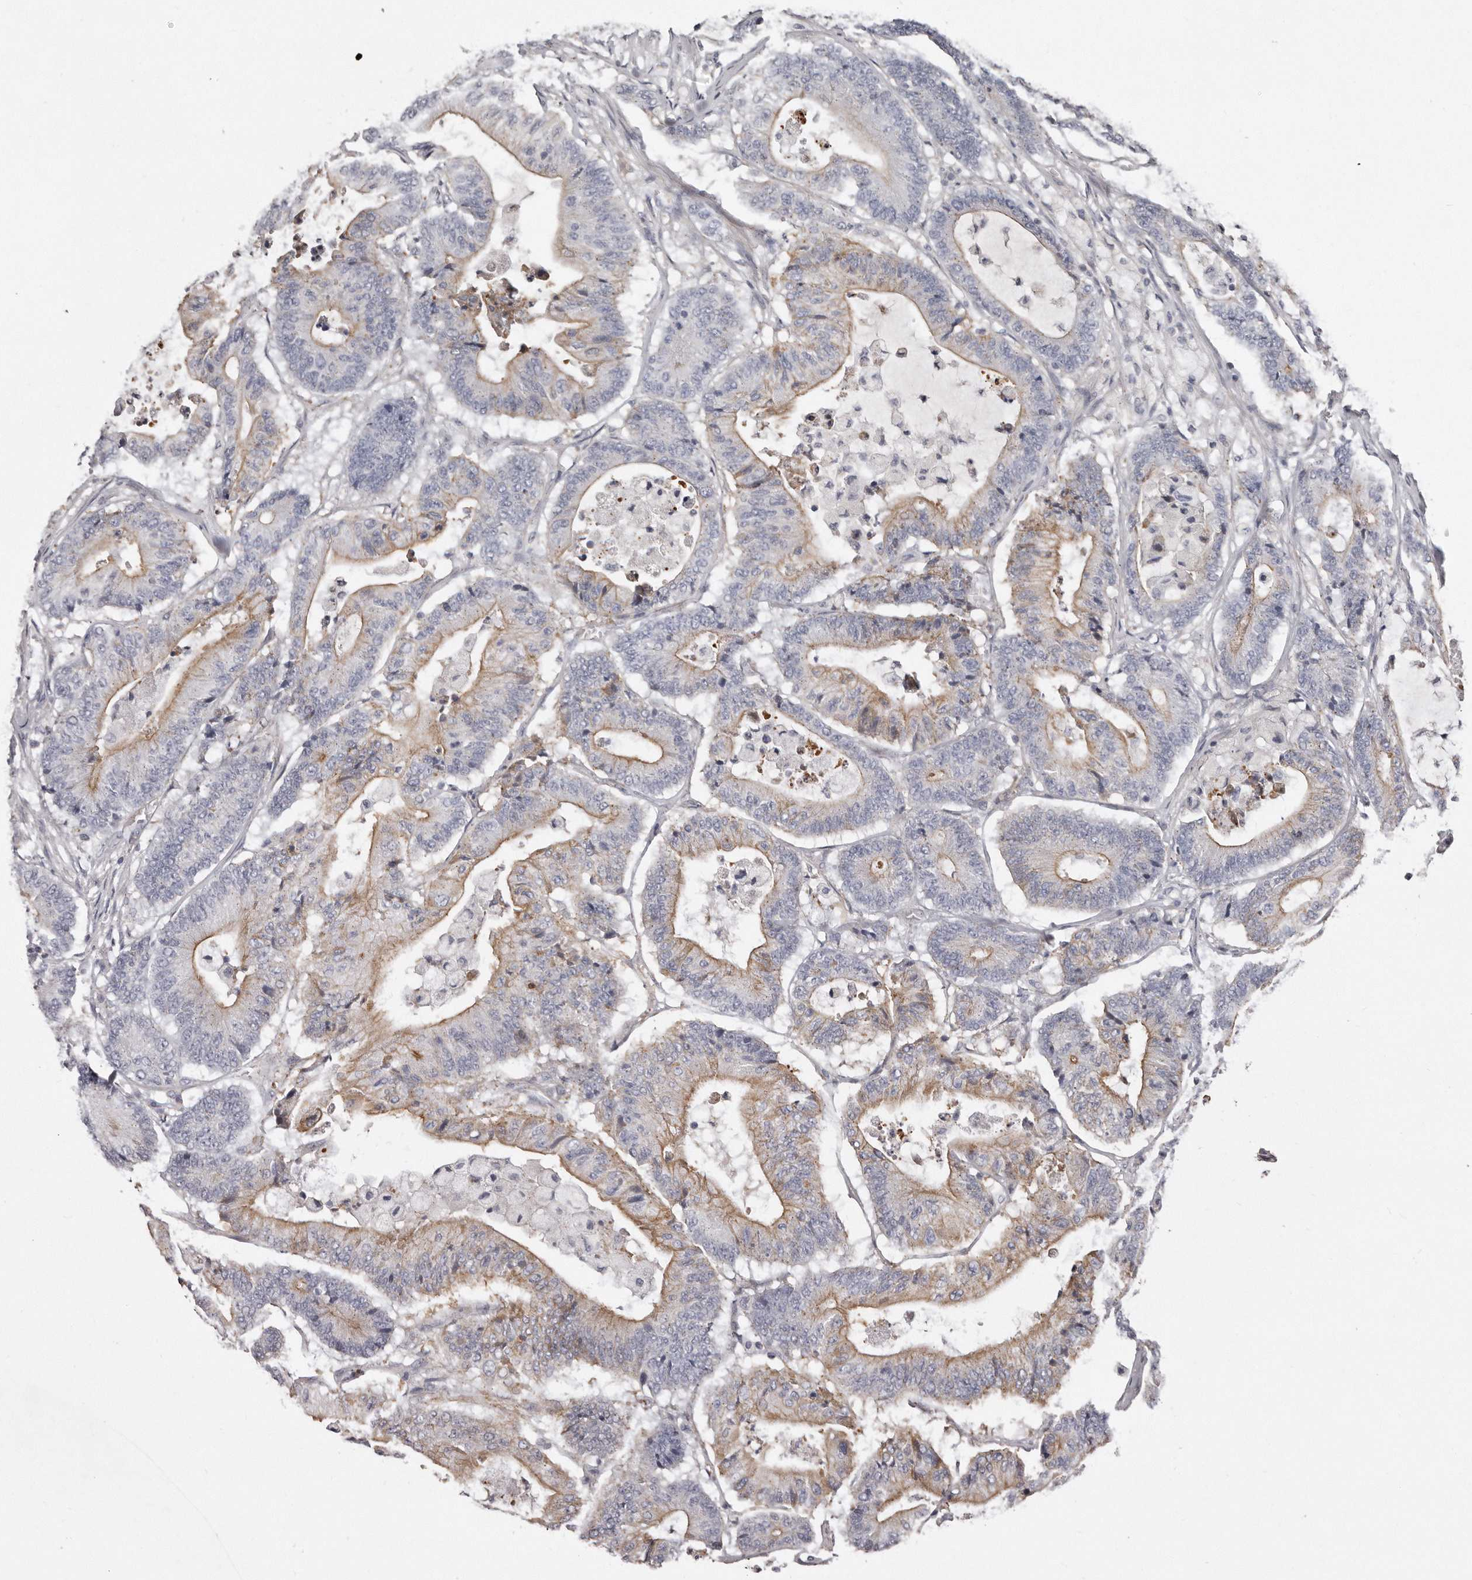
{"staining": {"intensity": "moderate", "quantity": "25%-75%", "location": "cytoplasmic/membranous"}, "tissue": "colorectal cancer", "cell_type": "Tumor cells", "image_type": "cancer", "snomed": [{"axis": "morphology", "description": "Adenocarcinoma, NOS"}, {"axis": "topography", "description": "Colon"}], "caption": "Immunohistochemical staining of human adenocarcinoma (colorectal) reveals medium levels of moderate cytoplasmic/membranous positivity in about 25%-75% of tumor cells.", "gene": "PEG10", "patient": {"sex": "female", "age": 84}}